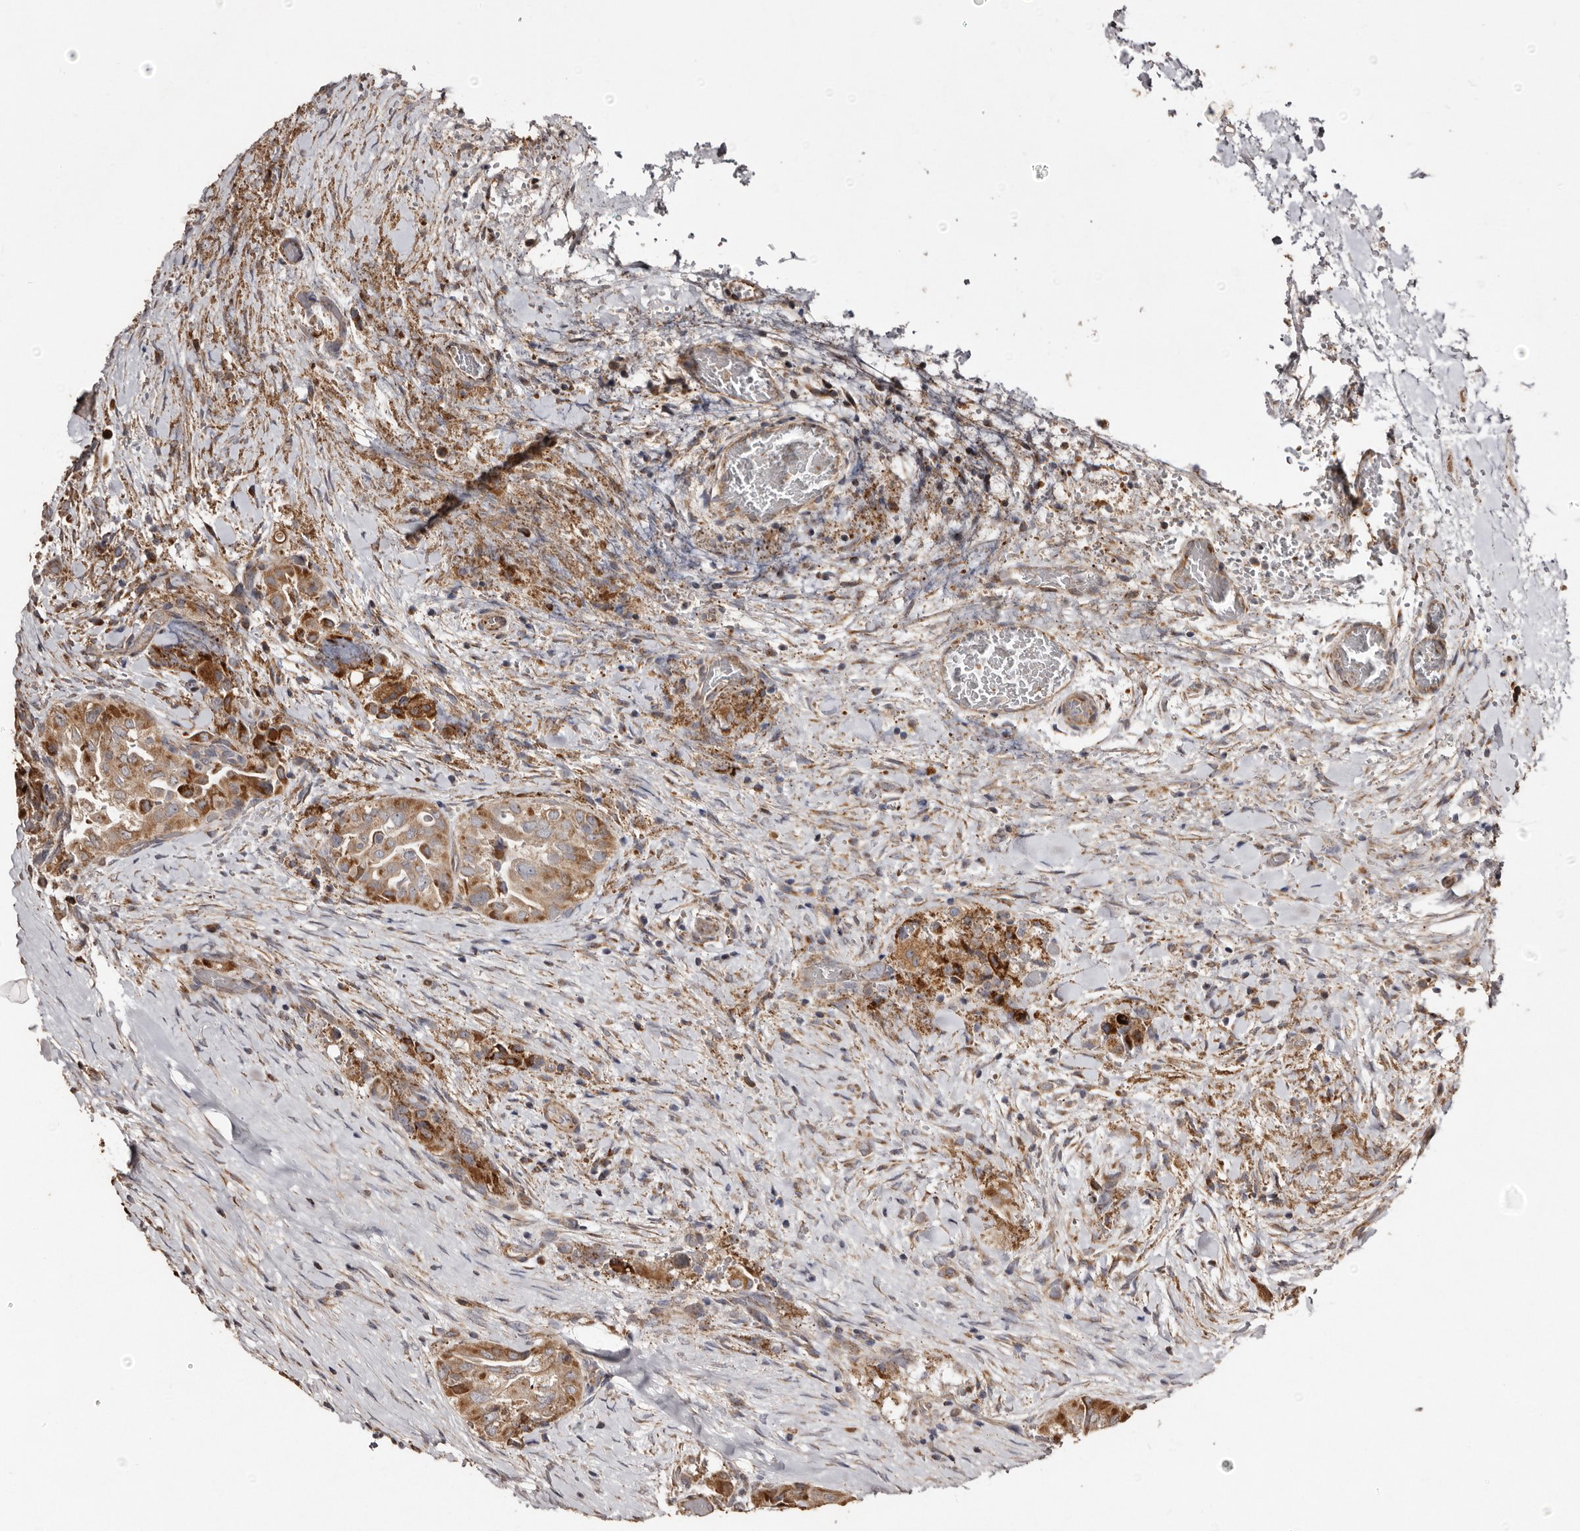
{"staining": {"intensity": "moderate", "quantity": ">75%", "location": "cytoplasmic/membranous"}, "tissue": "thyroid cancer", "cell_type": "Tumor cells", "image_type": "cancer", "snomed": [{"axis": "morphology", "description": "Papillary adenocarcinoma, NOS"}, {"axis": "topography", "description": "Thyroid gland"}], "caption": "Thyroid cancer (papillary adenocarcinoma) stained with a protein marker displays moderate staining in tumor cells.", "gene": "MACC1", "patient": {"sex": "female", "age": 59}}